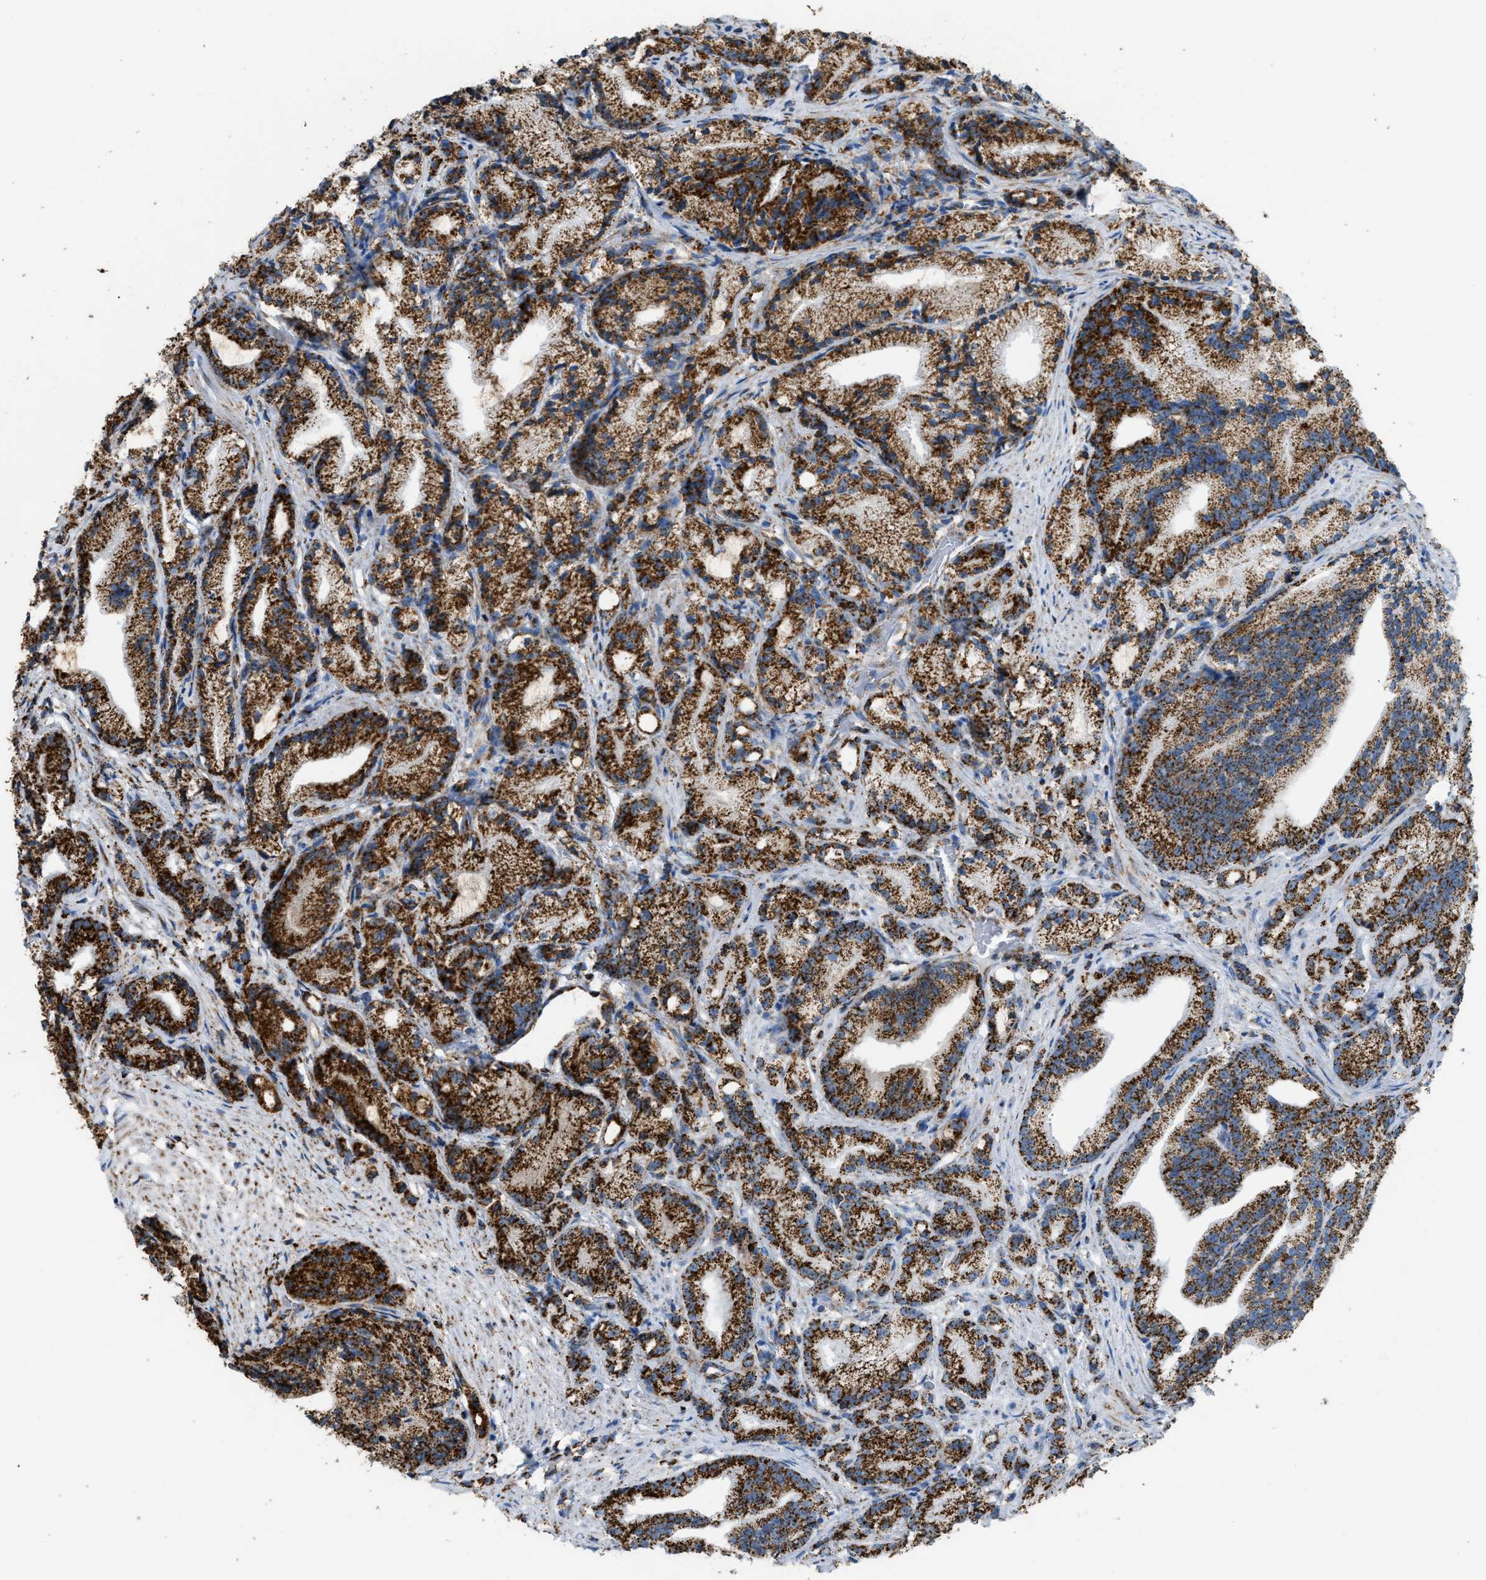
{"staining": {"intensity": "strong", "quantity": ">75%", "location": "cytoplasmic/membranous"}, "tissue": "prostate cancer", "cell_type": "Tumor cells", "image_type": "cancer", "snomed": [{"axis": "morphology", "description": "Adenocarcinoma, Low grade"}, {"axis": "topography", "description": "Prostate"}], "caption": "Prostate cancer (adenocarcinoma (low-grade)) stained with a brown dye exhibits strong cytoplasmic/membranous positive staining in approximately >75% of tumor cells.", "gene": "ETFB", "patient": {"sex": "male", "age": 89}}